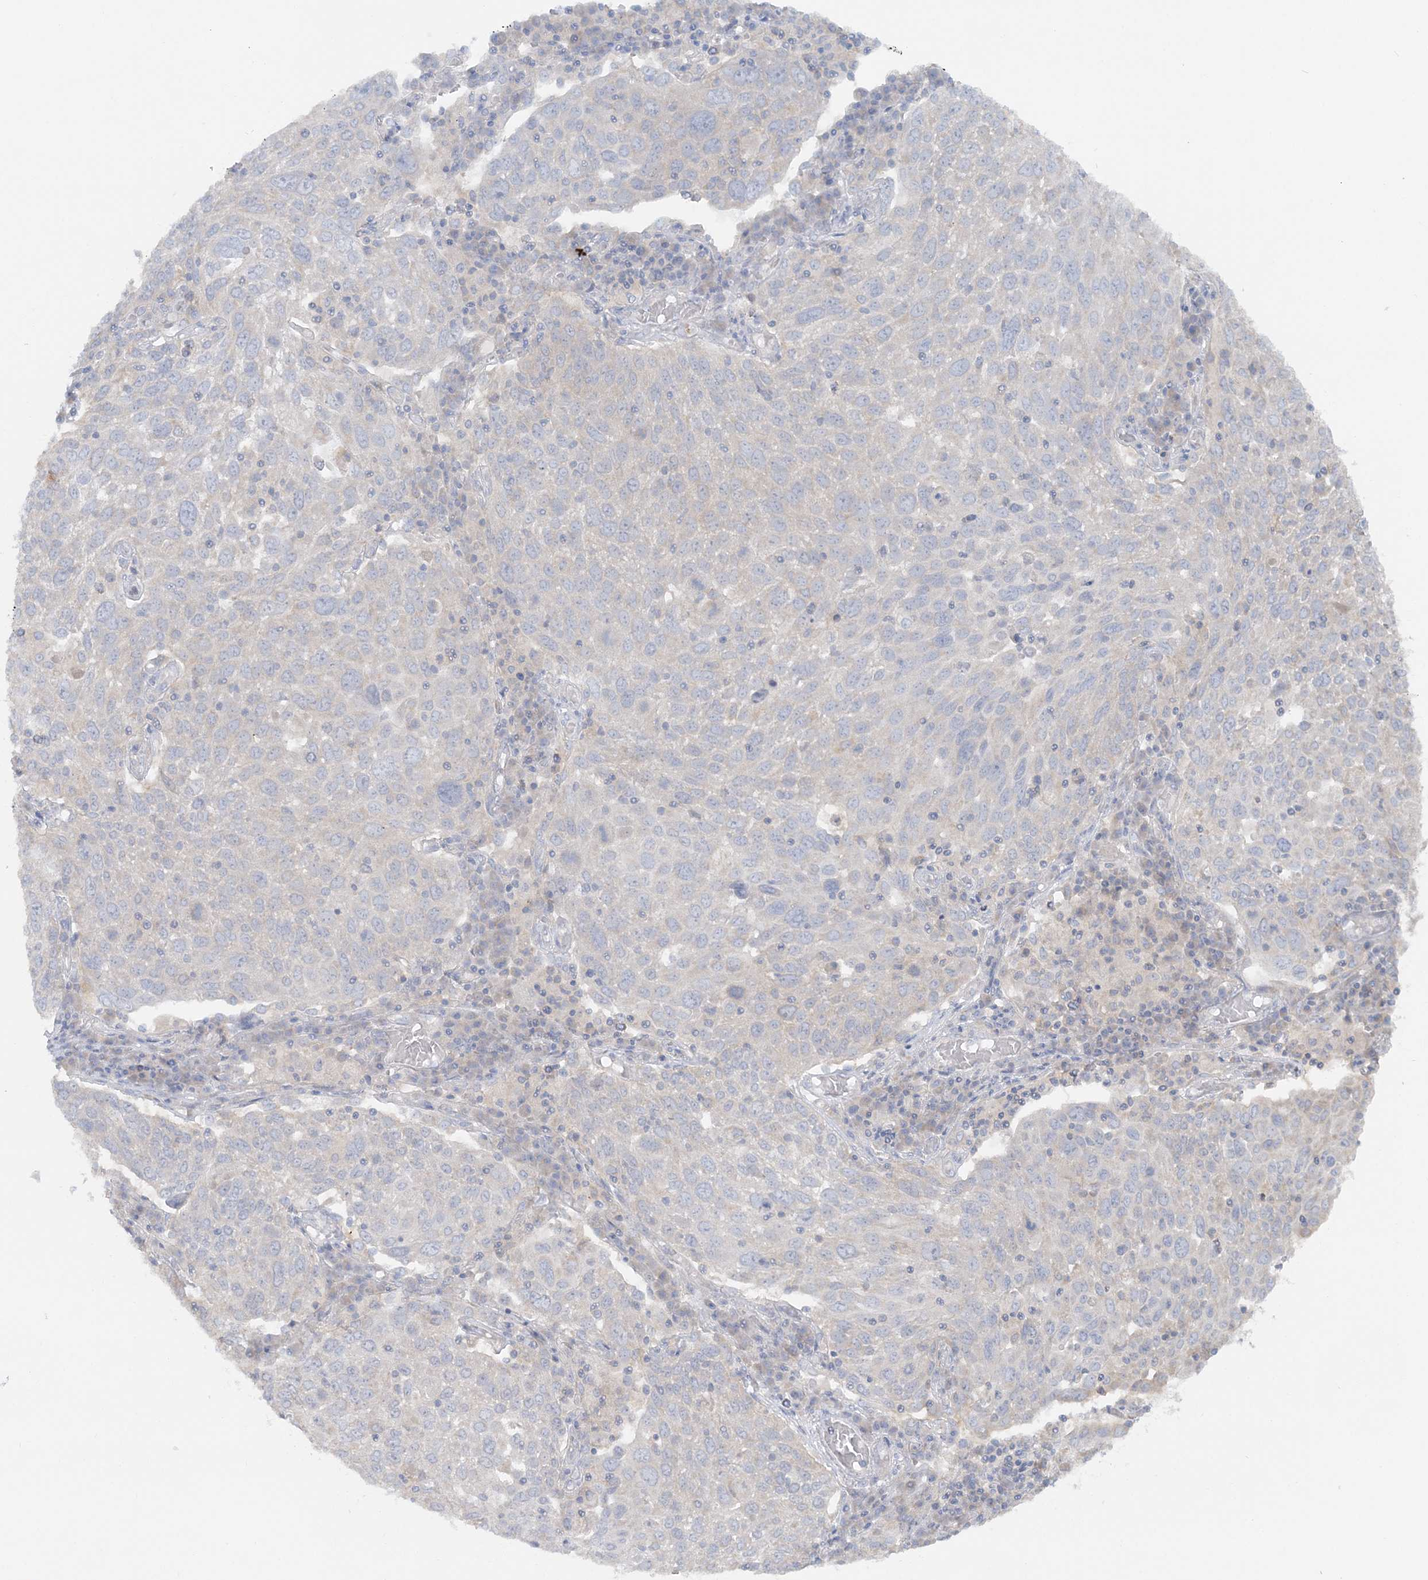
{"staining": {"intensity": "negative", "quantity": "none", "location": "none"}, "tissue": "lung cancer", "cell_type": "Tumor cells", "image_type": "cancer", "snomed": [{"axis": "morphology", "description": "Squamous cell carcinoma, NOS"}, {"axis": "topography", "description": "Lung"}], "caption": "The histopathology image displays no staining of tumor cells in squamous cell carcinoma (lung). (DAB (3,3'-diaminobenzidine) IHC, high magnification).", "gene": "TBC1D5", "patient": {"sex": "male", "age": 65}}